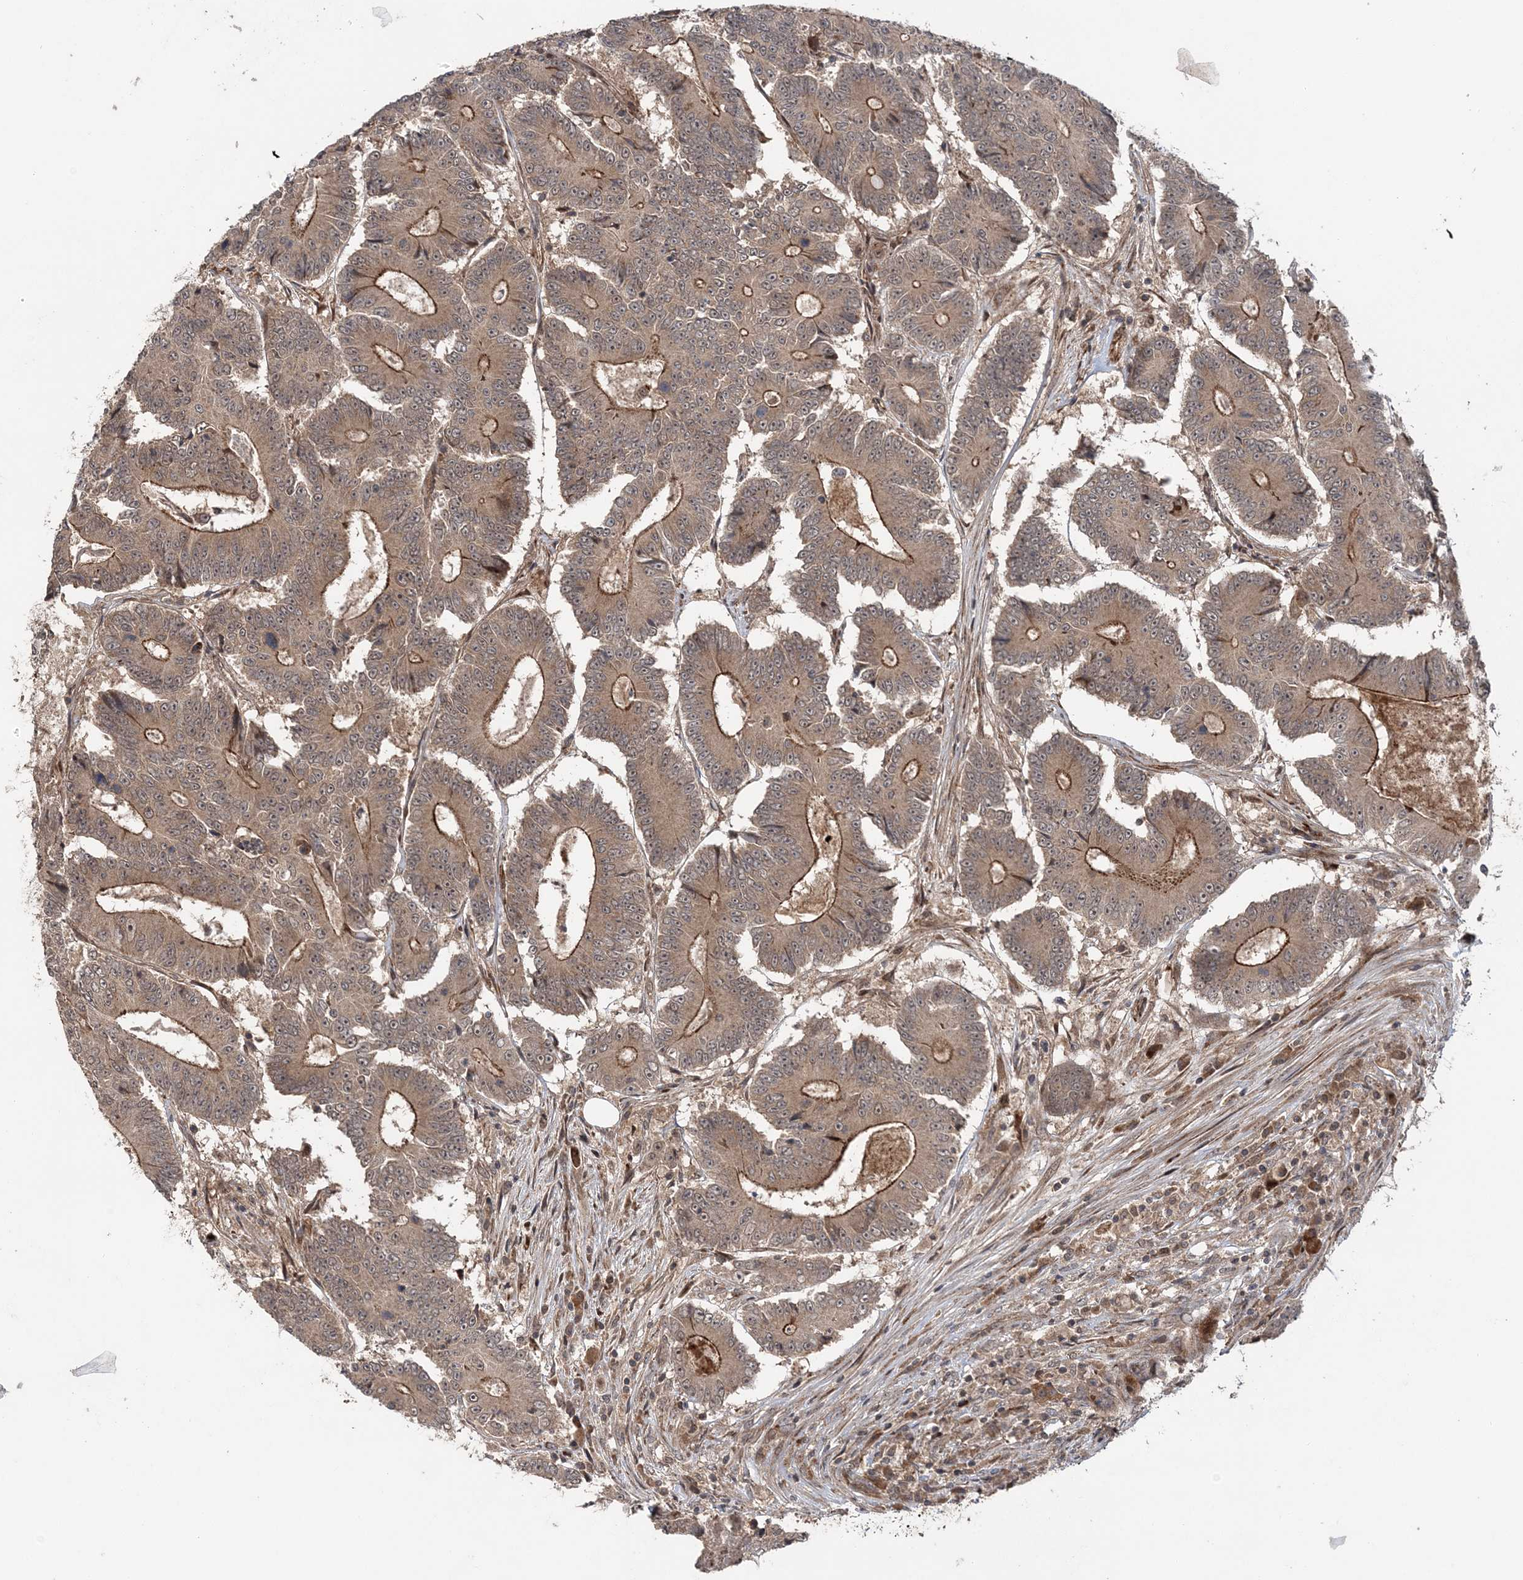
{"staining": {"intensity": "moderate", "quantity": ">75%", "location": "cytoplasmic/membranous"}, "tissue": "colorectal cancer", "cell_type": "Tumor cells", "image_type": "cancer", "snomed": [{"axis": "morphology", "description": "Adenocarcinoma, NOS"}, {"axis": "topography", "description": "Colon"}], "caption": "A brown stain labels moderate cytoplasmic/membranous positivity of a protein in human colorectal adenocarcinoma tumor cells.", "gene": "UBTD2", "patient": {"sex": "male", "age": 83}}